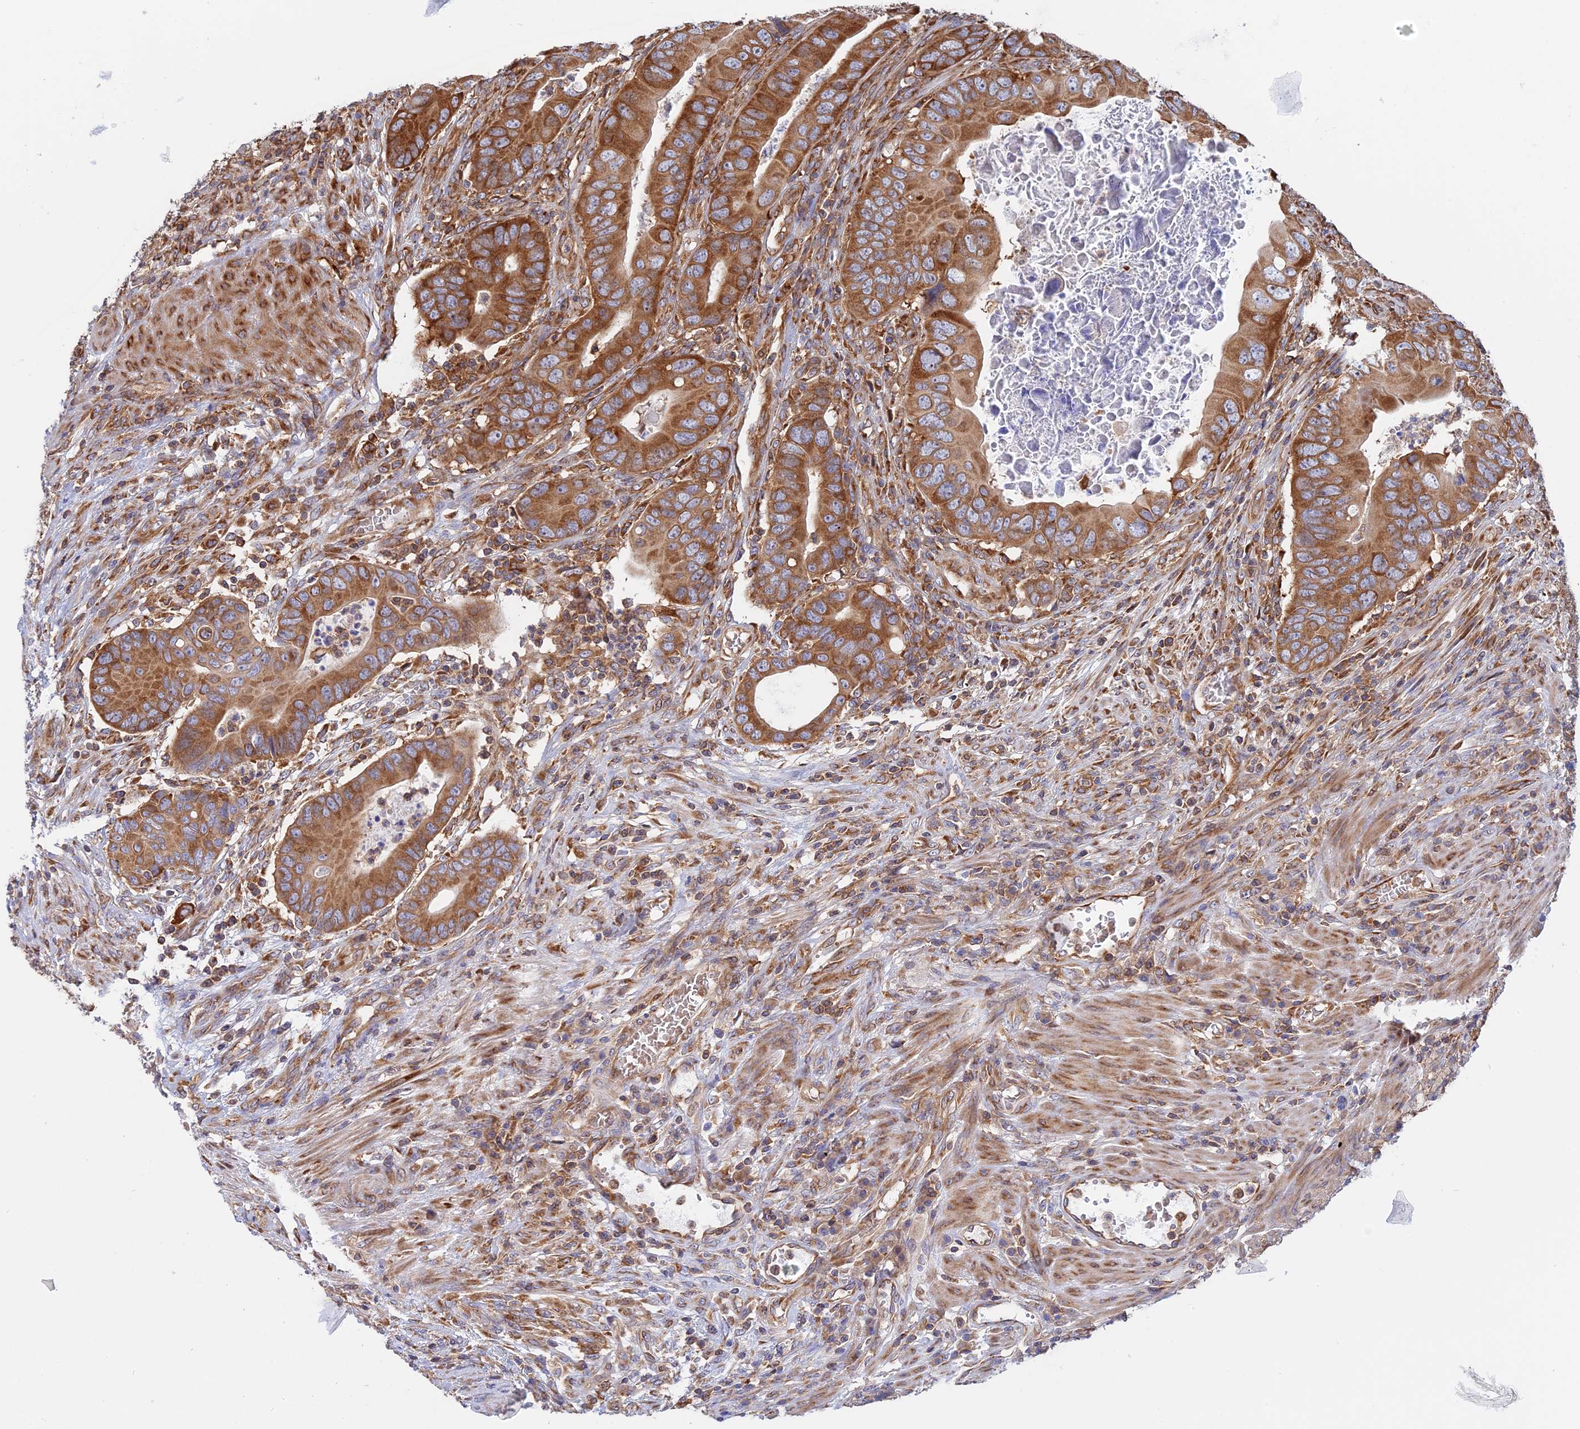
{"staining": {"intensity": "moderate", "quantity": ">75%", "location": "cytoplasmic/membranous"}, "tissue": "colorectal cancer", "cell_type": "Tumor cells", "image_type": "cancer", "snomed": [{"axis": "morphology", "description": "Adenocarcinoma, NOS"}, {"axis": "topography", "description": "Rectum"}], "caption": "Immunohistochemistry (IHC) of human colorectal cancer demonstrates medium levels of moderate cytoplasmic/membranous positivity in about >75% of tumor cells.", "gene": "GMIP", "patient": {"sex": "female", "age": 78}}